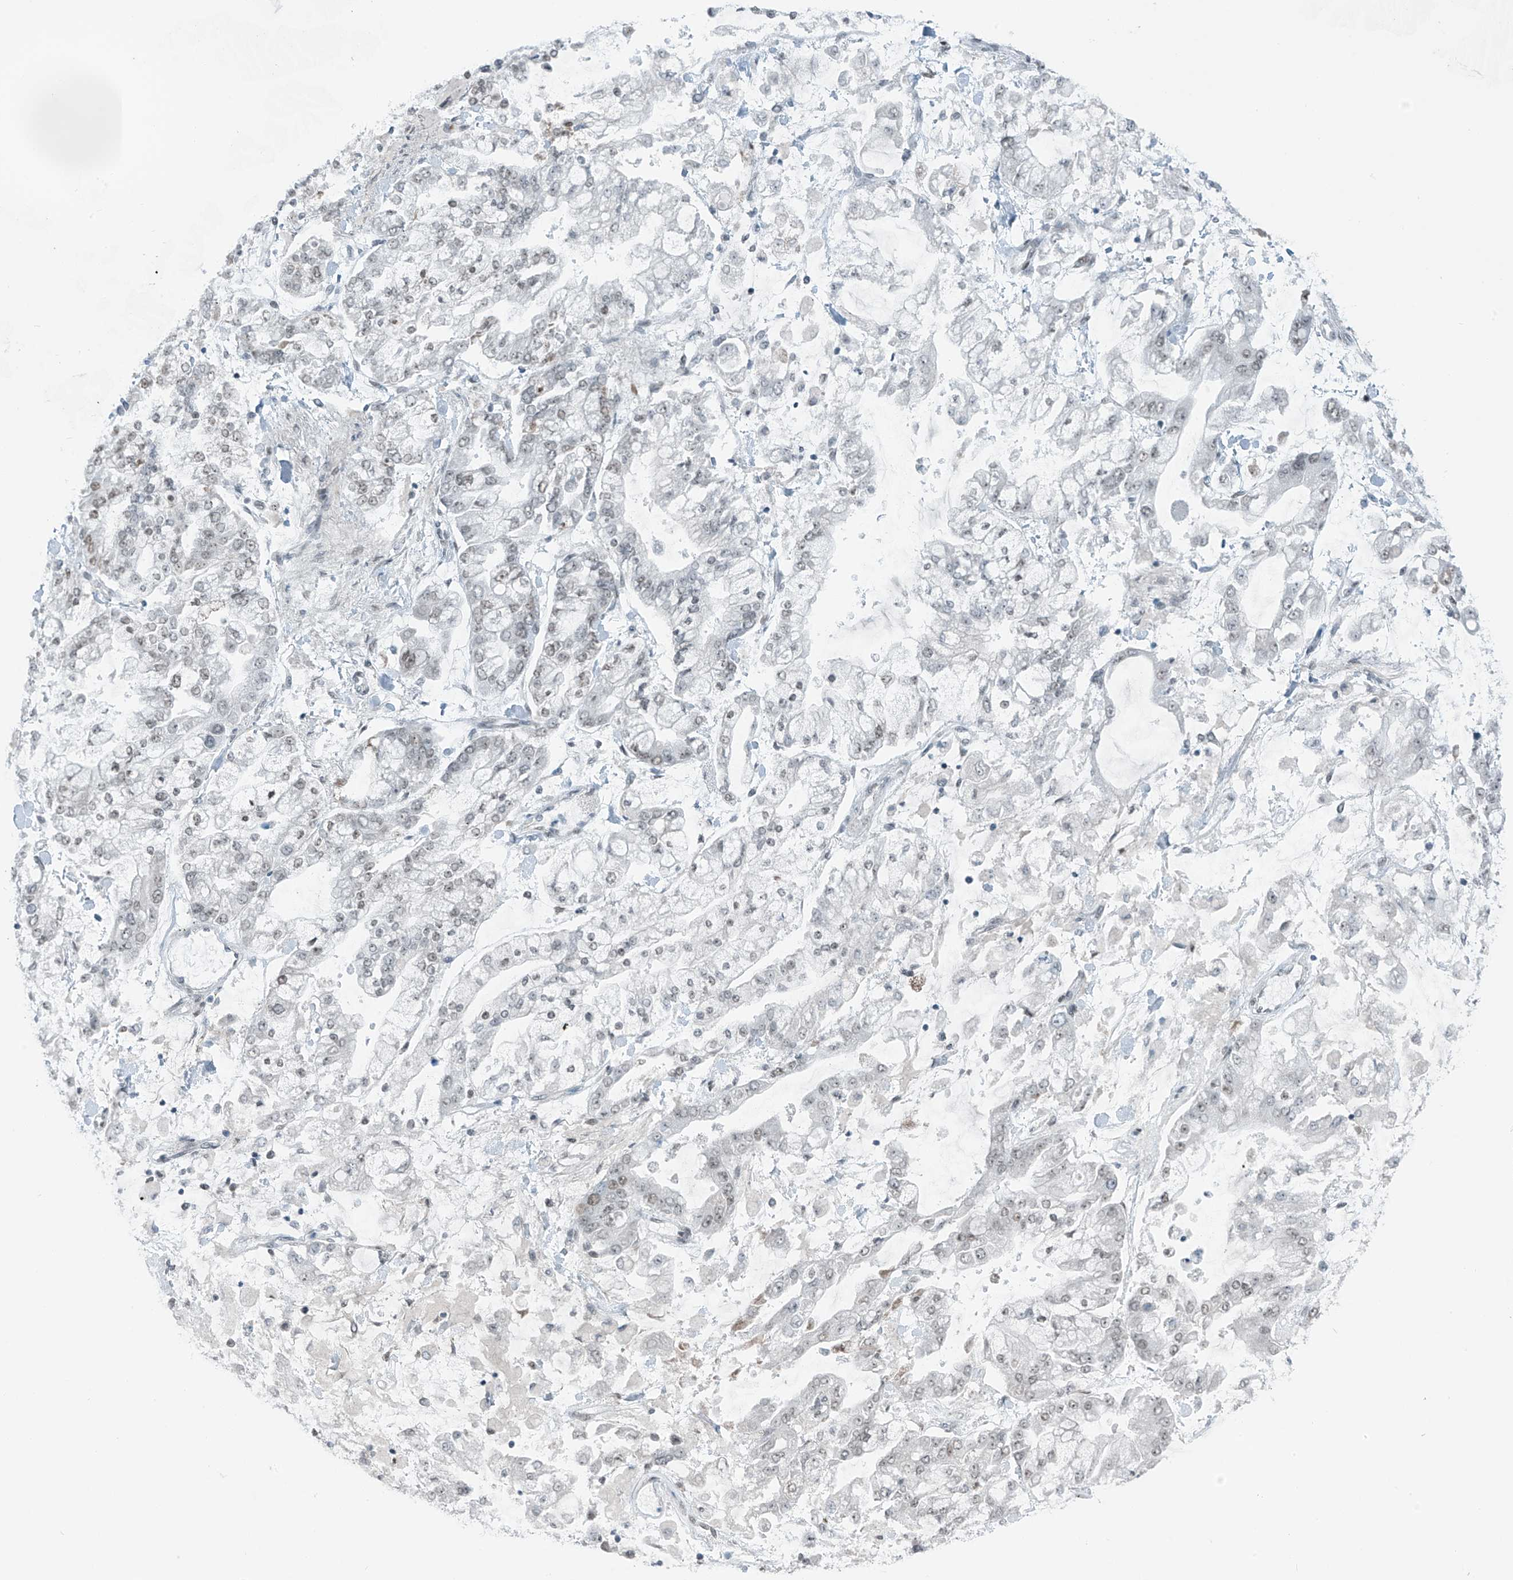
{"staining": {"intensity": "moderate", "quantity": "25%-75%", "location": "nuclear"}, "tissue": "stomach cancer", "cell_type": "Tumor cells", "image_type": "cancer", "snomed": [{"axis": "morphology", "description": "Normal tissue, NOS"}, {"axis": "morphology", "description": "Adenocarcinoma, NOS"}, {"axis": "topography", "description": "Stomach, upper"}, {"axis": "topography", "description": "Stomach"}], "caption": "This is an image of IHC staining of adenocarcinoma (stomach), which shows moderate staining in the nuclear of tumor cells.", "gene": "WRNIP1", "patient": {"sex": "male", "age": 76}}